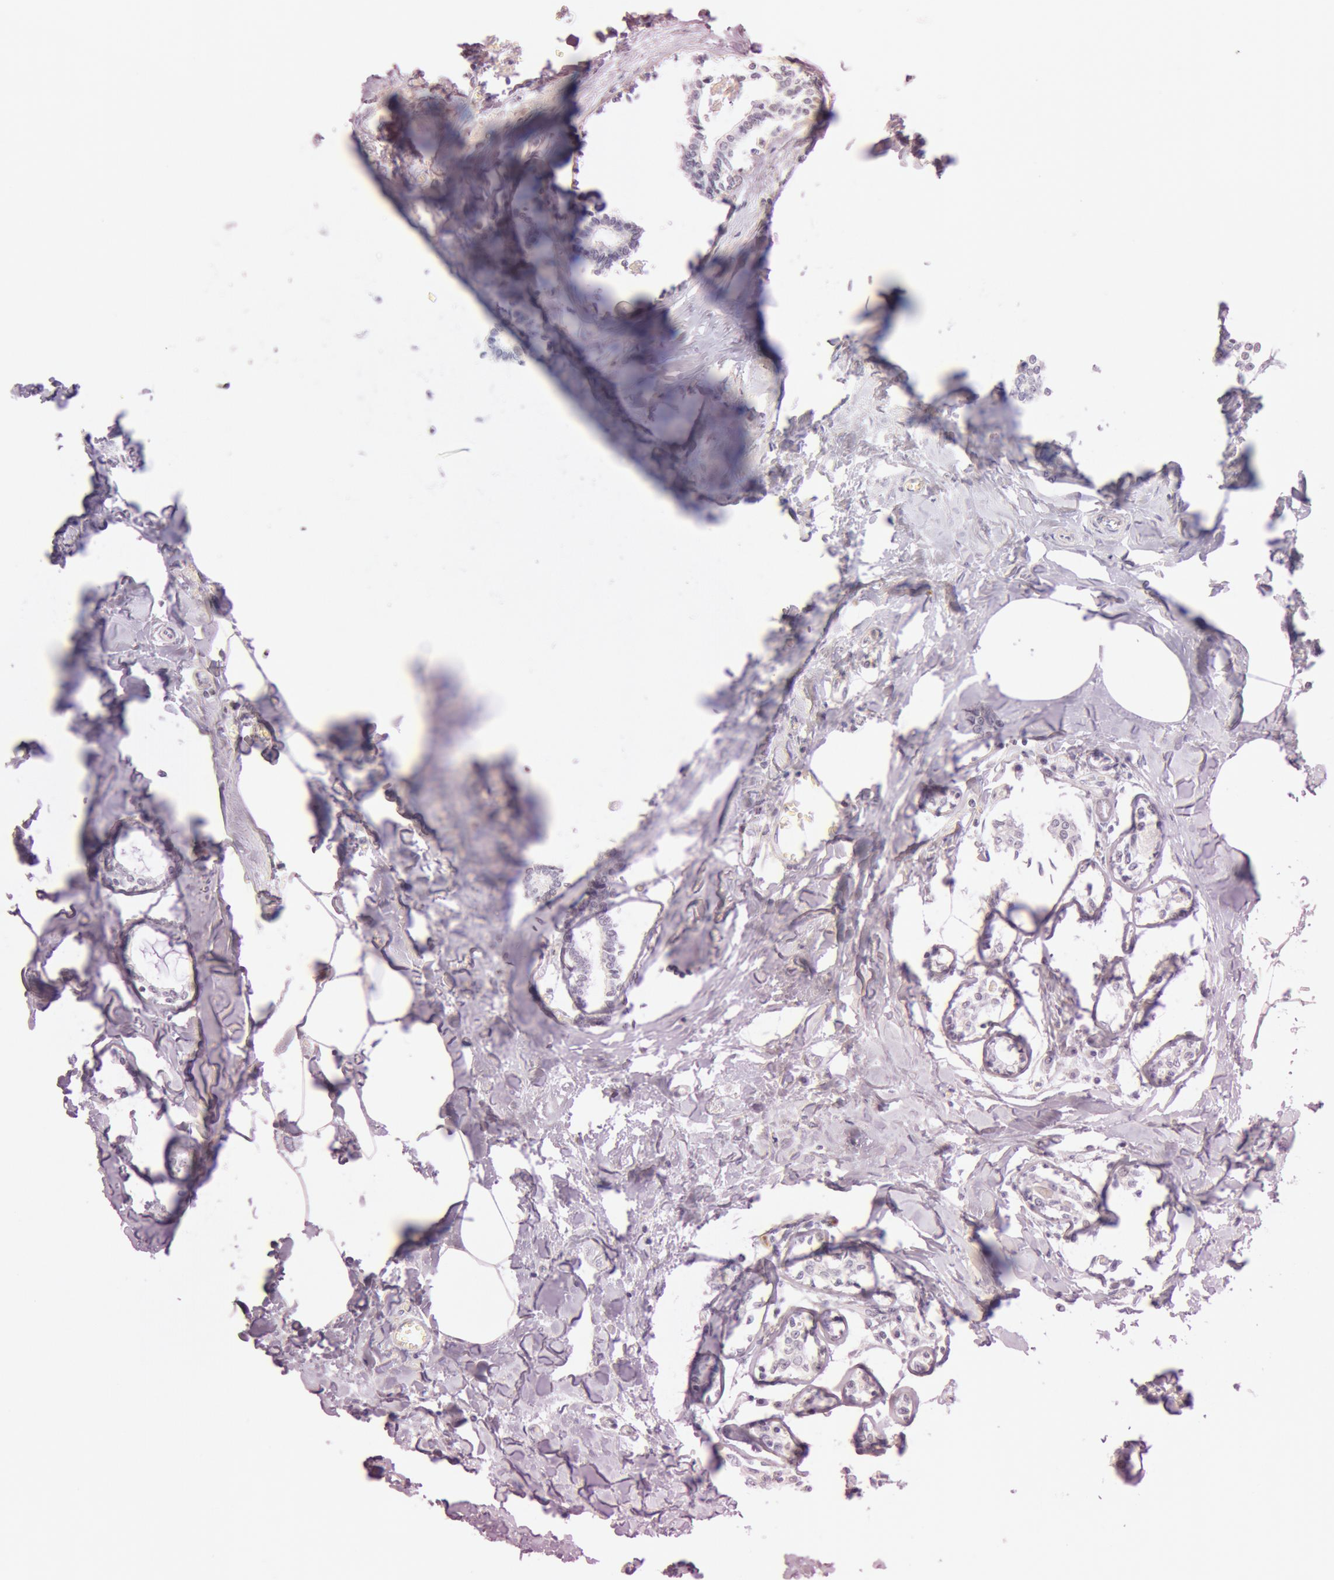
{"staining": {"intensity": "negative", "quantity": "none", "location": "none"}, "tissue": "breast cancer", "cell_type": "Tumor cells", "image_type": "cancer", "snomed": [{"axis": "morphology", "description": "Lobular carcinoma"}, {"axis": "topography", "description": "Breast"}], "caption": "Immunohistochemistry of lobular carcinoma (breast) exhibits no staining in tumor cells. (DAB IHC with hematoxylin counter stain).", "gene": "KDM6A", "patient": {"sex": "female", "age": 51}}